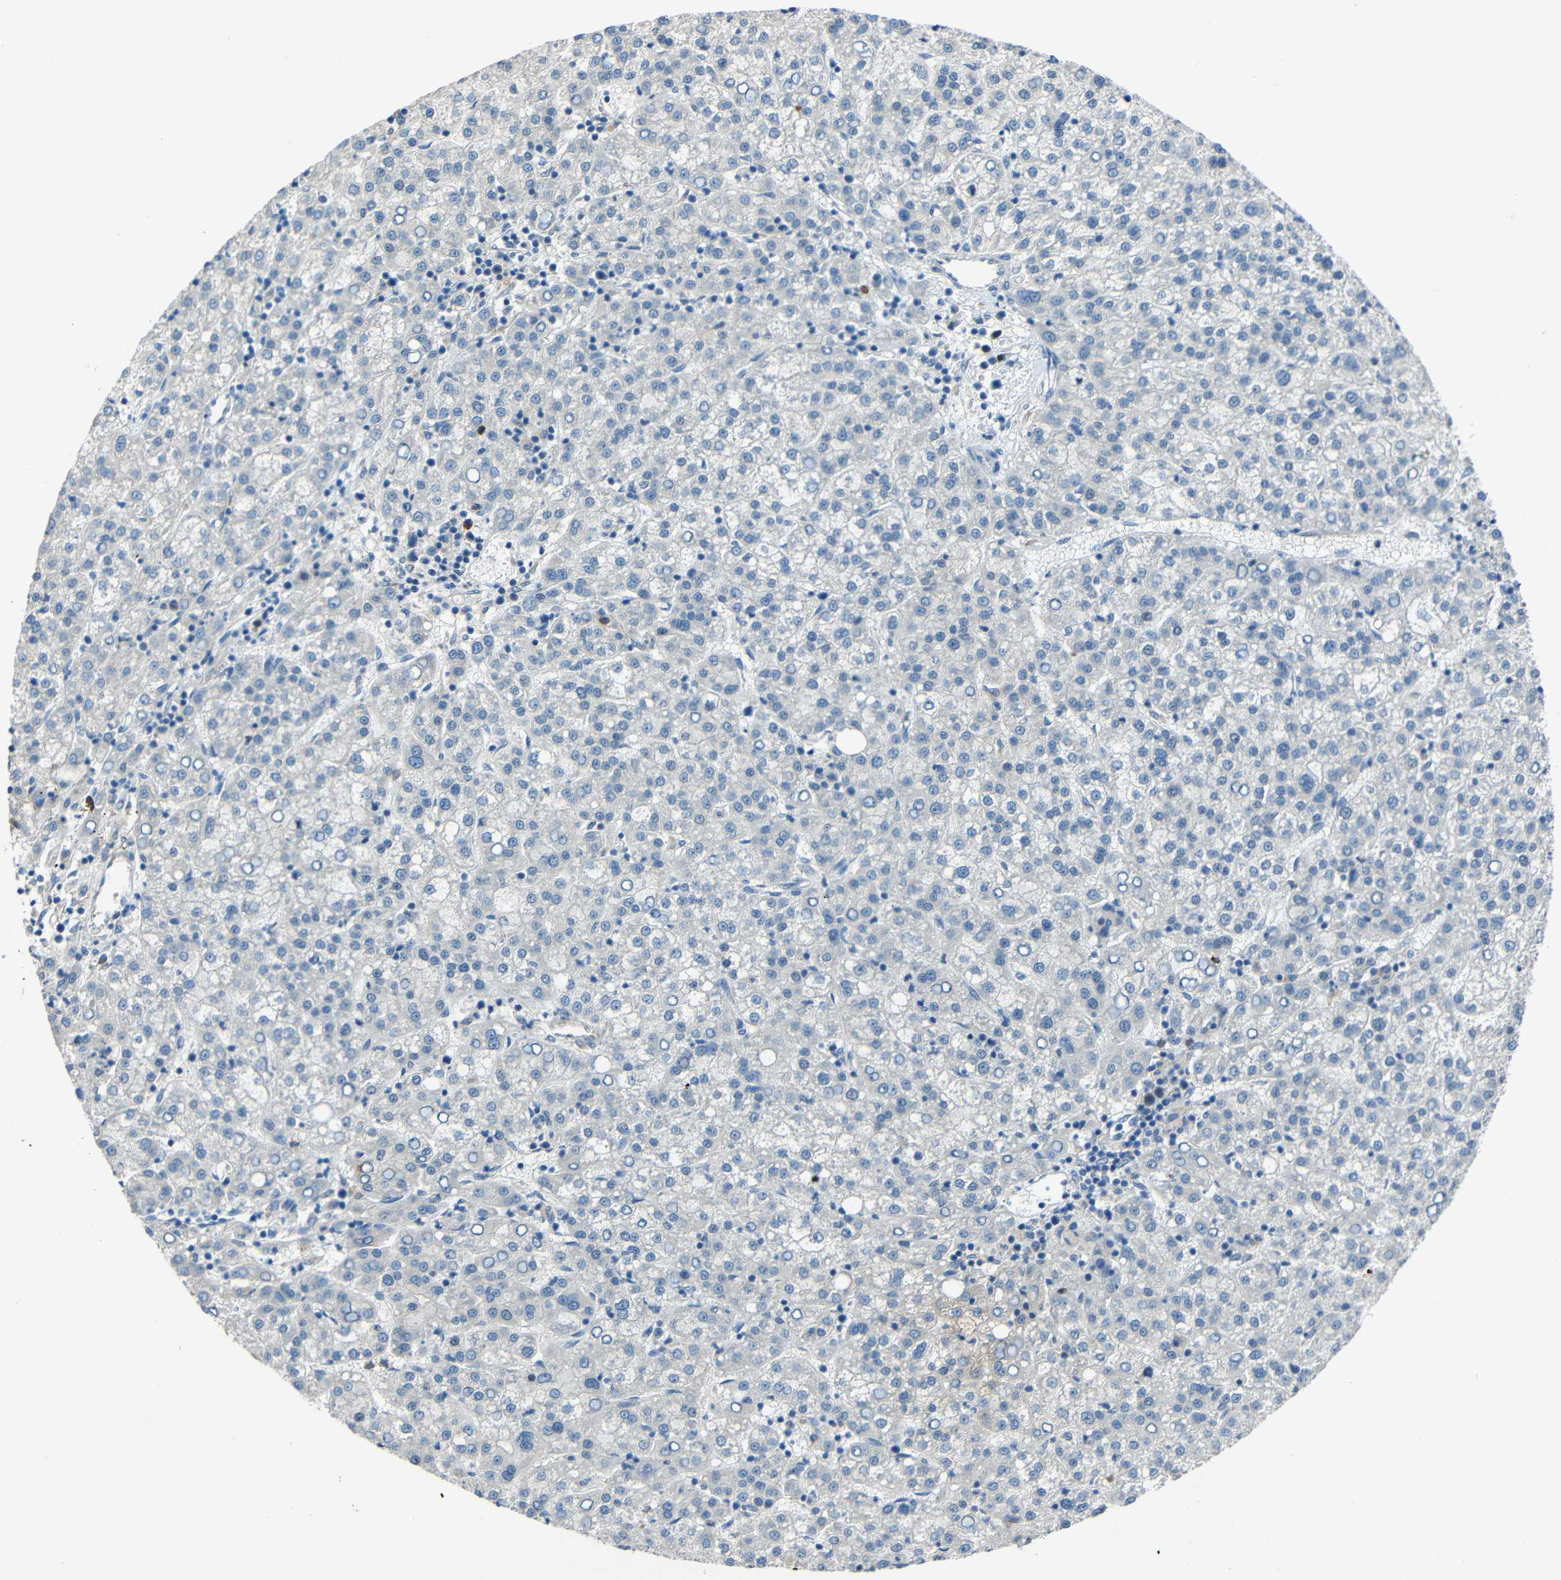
{"staining": {"intensity": "negative", "quantity": "none", "location": "none"}, "tissue": "liver cancer", "cell_type": "Tumor cells", "image_type": "cancer", "snomed": [{"axis": "morphology", "description": "Carcinoma, Hepatocellular, NOS"}, {"axis": "topography", "description": "Liver"}], "caption": "Liver cancer was stained to show a protein in brown. There is no significant positivity in tumor cells.", "gene": "DCLK1", "patient": {"sex": "female", "age": 58}}